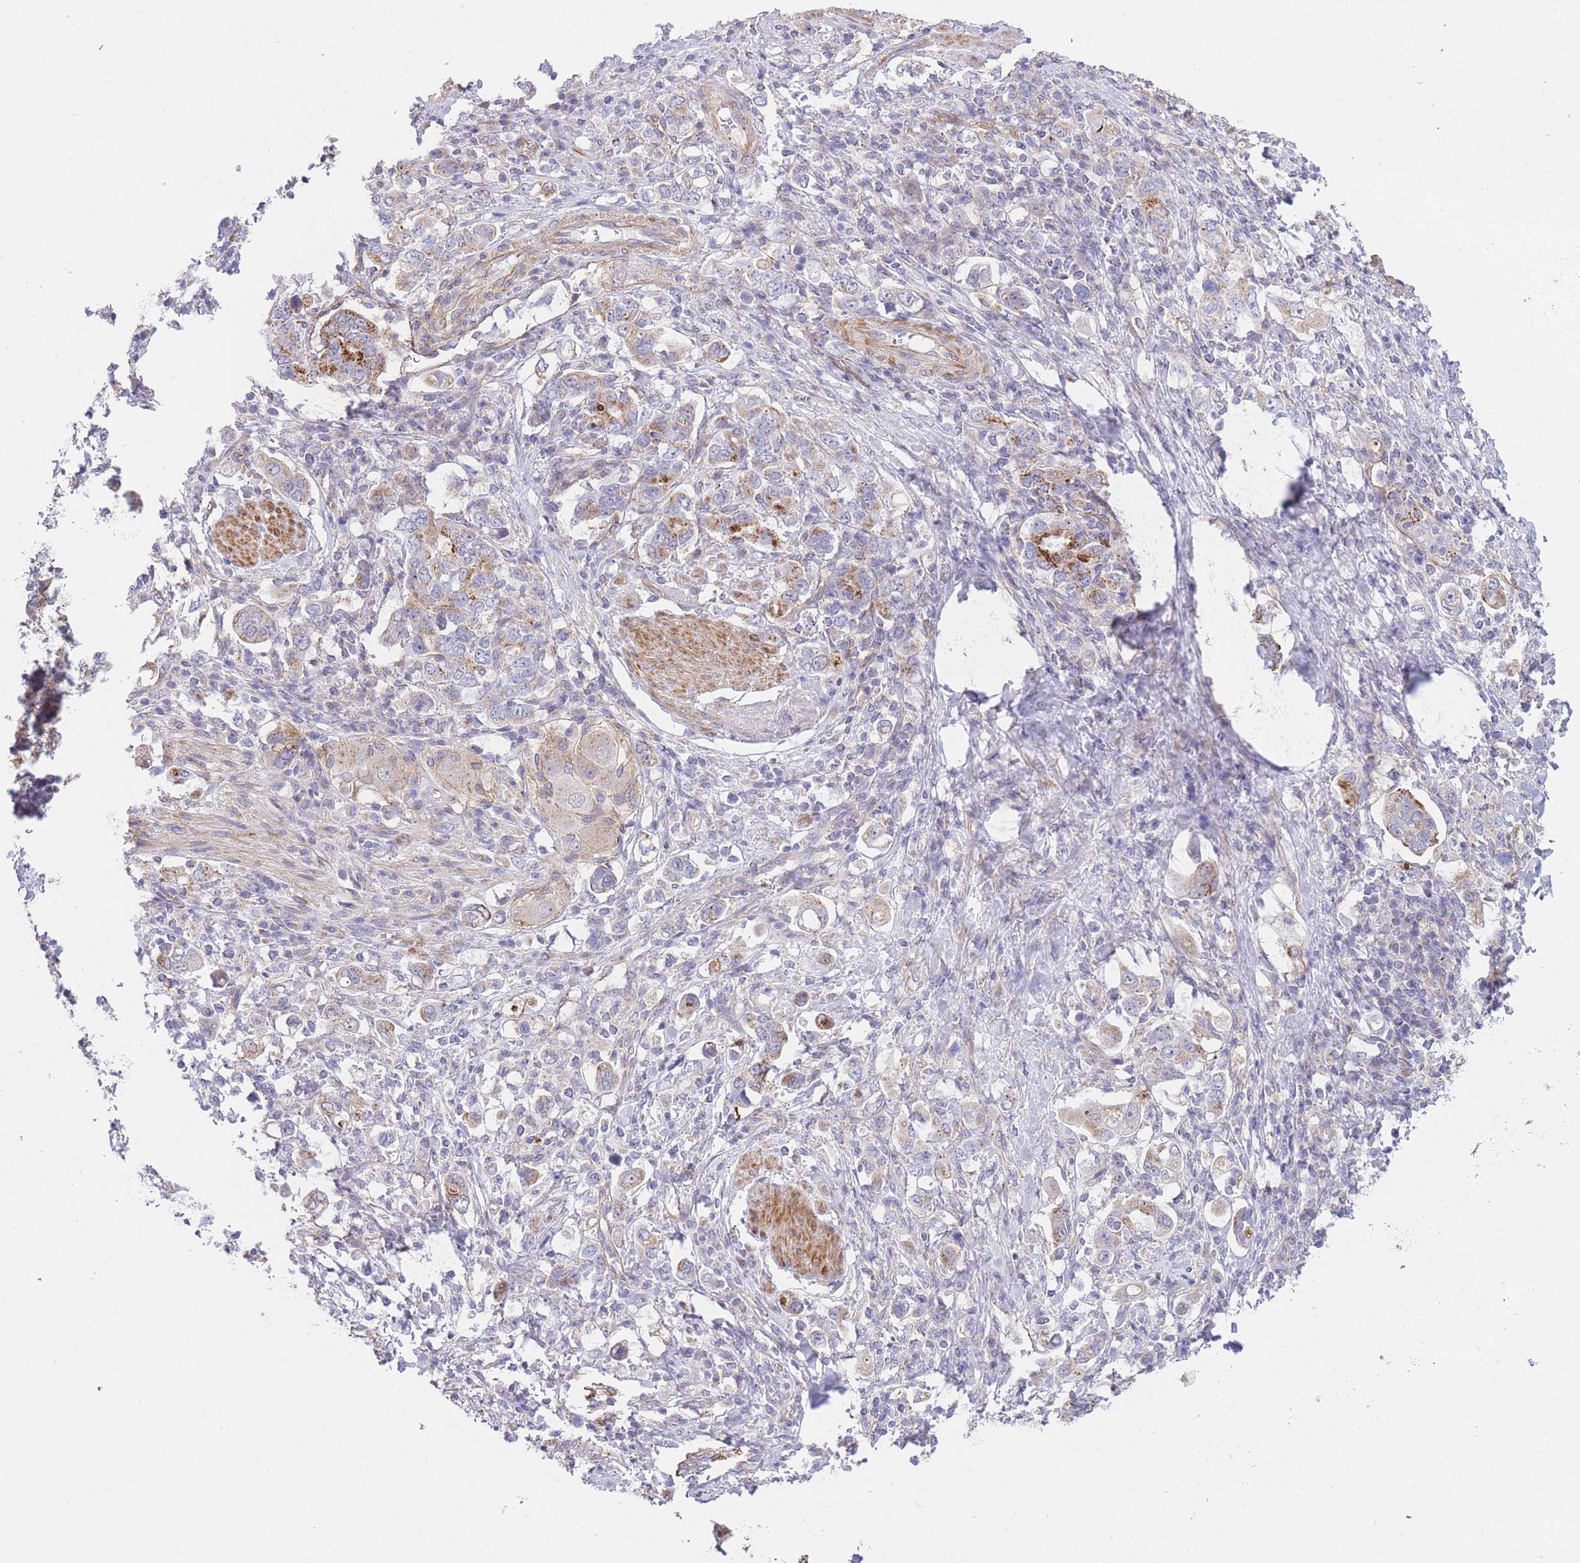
{"staining": {"intensity": "moderate", "quantity": "<25%", "location": "cytoplasmic/membranous"}, "tissue": "stomach cancer", "cell_type": "Tumor cells", "image_type": "cancer", "snomed": [{"axis": "morphology", "description": "Adenocarcinoma, NOS"}, {"axis": "topography", "description": "Stomach, upper"}, {"axis": "topography", "description": "Stomach"}], "caption": "Immunohistochemical staining of human stomach adenocarcinoma reveals moderate cytoplasmic/membranous protein positivity in about <25% of tumor cells.", "gene": "CTBP1", "patient": {"sex": "male", "age": 62}}